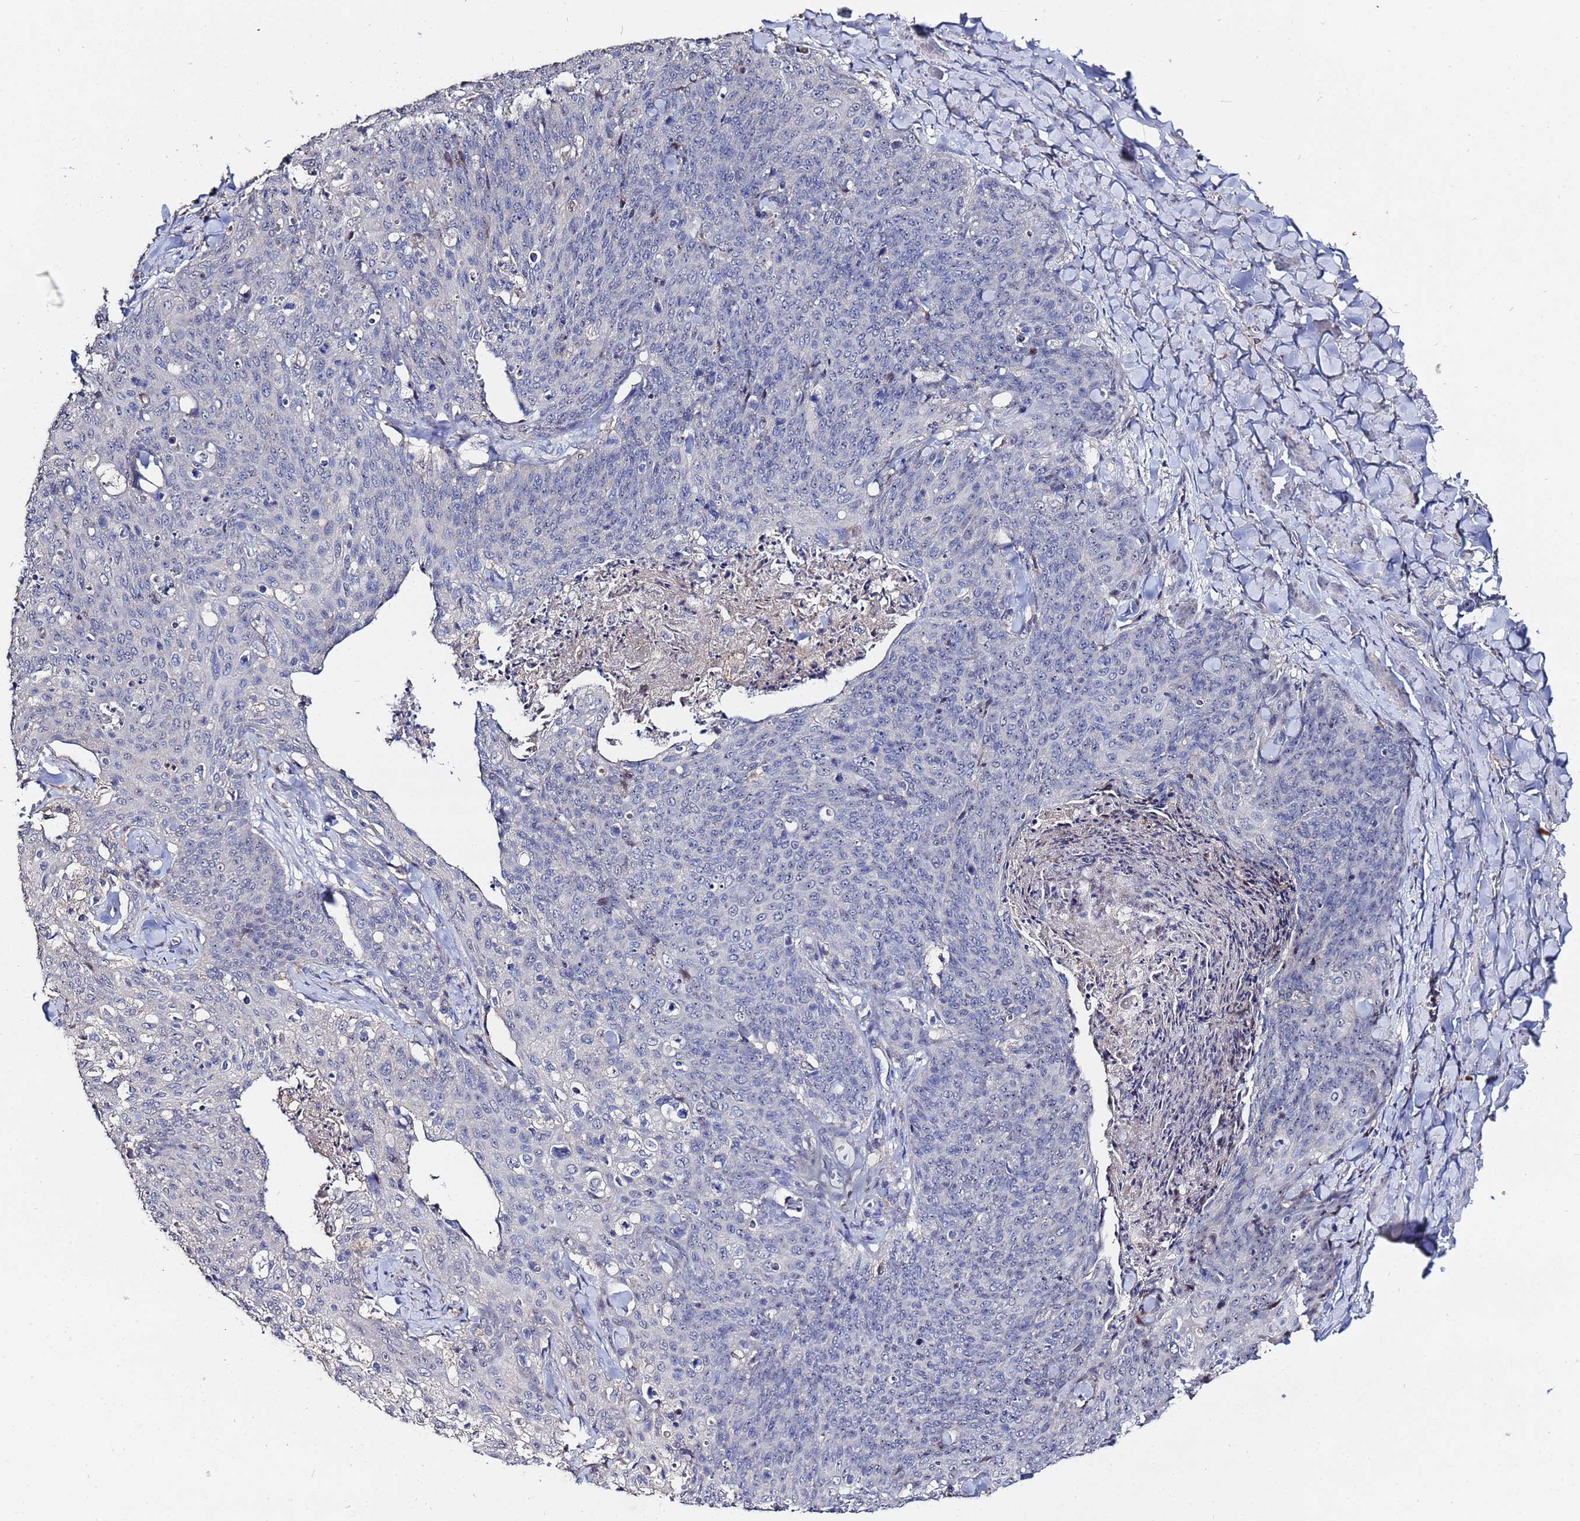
{"staining": {"intensity": "negative", "quantity": "none", "location": "none"}, "tissue": "skin cancer", "cell_type": "Tumor cells", "image_type": "cancer", "snomed": [{"axis": "morphology", "description": "Squamous cell carcinoma, NOS"}, {"axis": "topography", "description": "Skin"}, {"axis": "topography", "description": "Vulva"}], "caption": "Immunohistochemistry photomicrograph of human skin cancer (squamous cell carcinoma) stained for a protein (brown), which reveals no staining in tumor cells. The staining was performed using DAB to visualize the protein expression in brown, while the nuclei were stained in blue with hematoxylin (Magnification: 20x).", "gene": "TCP10L", "patient": {"sex": "female", "age": 85}}